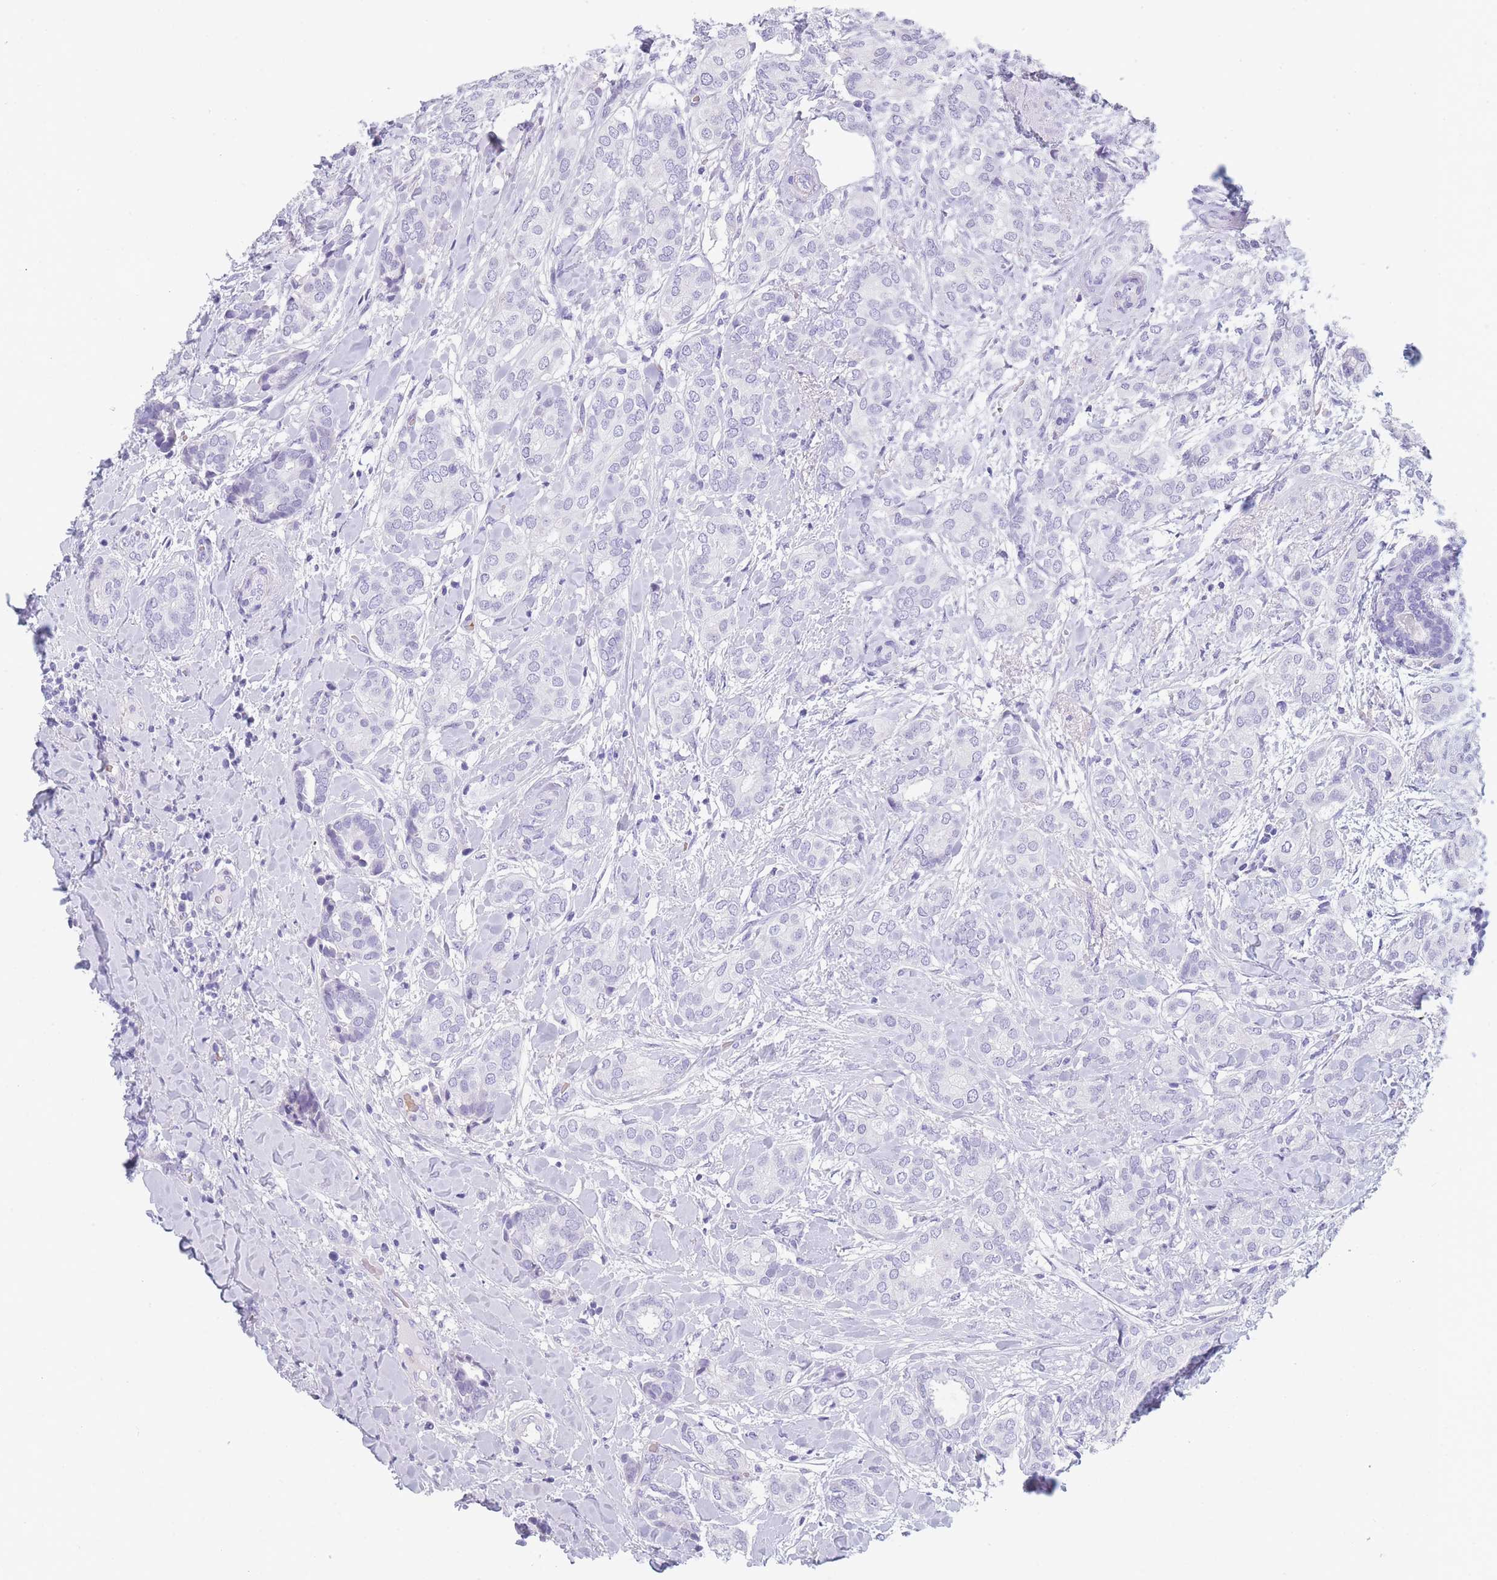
{"staining": {"intensity": "negative", "quantity": "none", "location": "none"}, "tissue": "breast cancer", "cell_type": "Tumor cells", "image_type": "cancer", "snomed": [{"axis": "morphology", "description": "Duct carcinoma"}, {"axis": "topography", "description": "Breast"}], "caption": "High power microscopy histopathology image of an immunohistochemistry image of breast cancer, revealing no significant staining in tumor cells.", "gene": "OR5D16", "patient": {"sex": "female", "age": 73}}